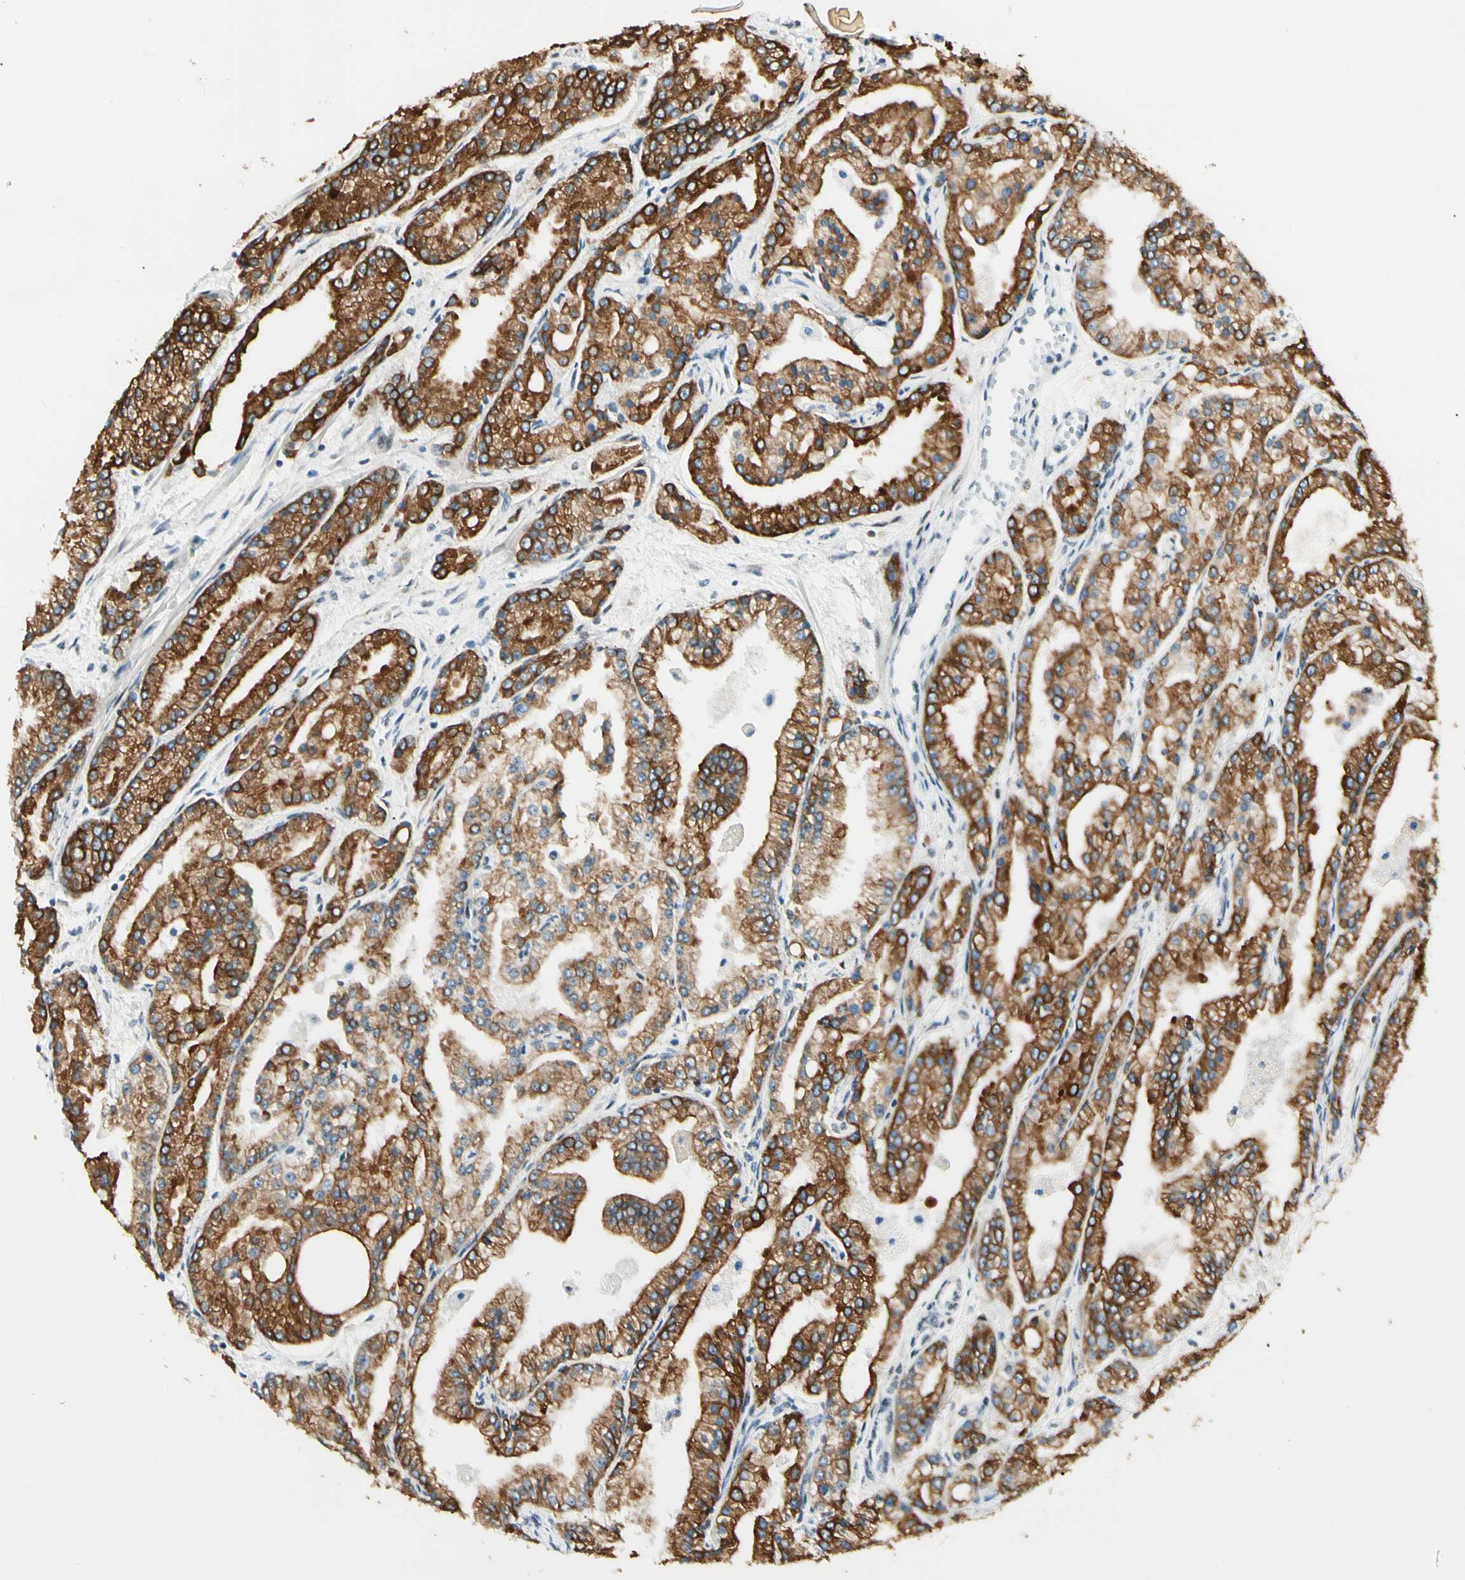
{"staining": {"intensity": "strong", "quantity": ">75%", "location": "cytoplasmic/membranous"}, "tissue": "prostate cancer", "cell_type": "Tumor cells", "image_type": "cancer", "snomed": [{"axis": "morphology", "description": "Adenocarcinoma, High grade"}, {"axis": "topography", "description": "Prostate"}], "caption": "About >75% of tumor cells in prostate adenocarcinoma (high-grade) exhibit strong cytoplasmic/membranous protein positivity as visualized by brown immunohistochemical staining.", "gene": "ATXN1", "patient": {"sex": "male", "age": 61}}